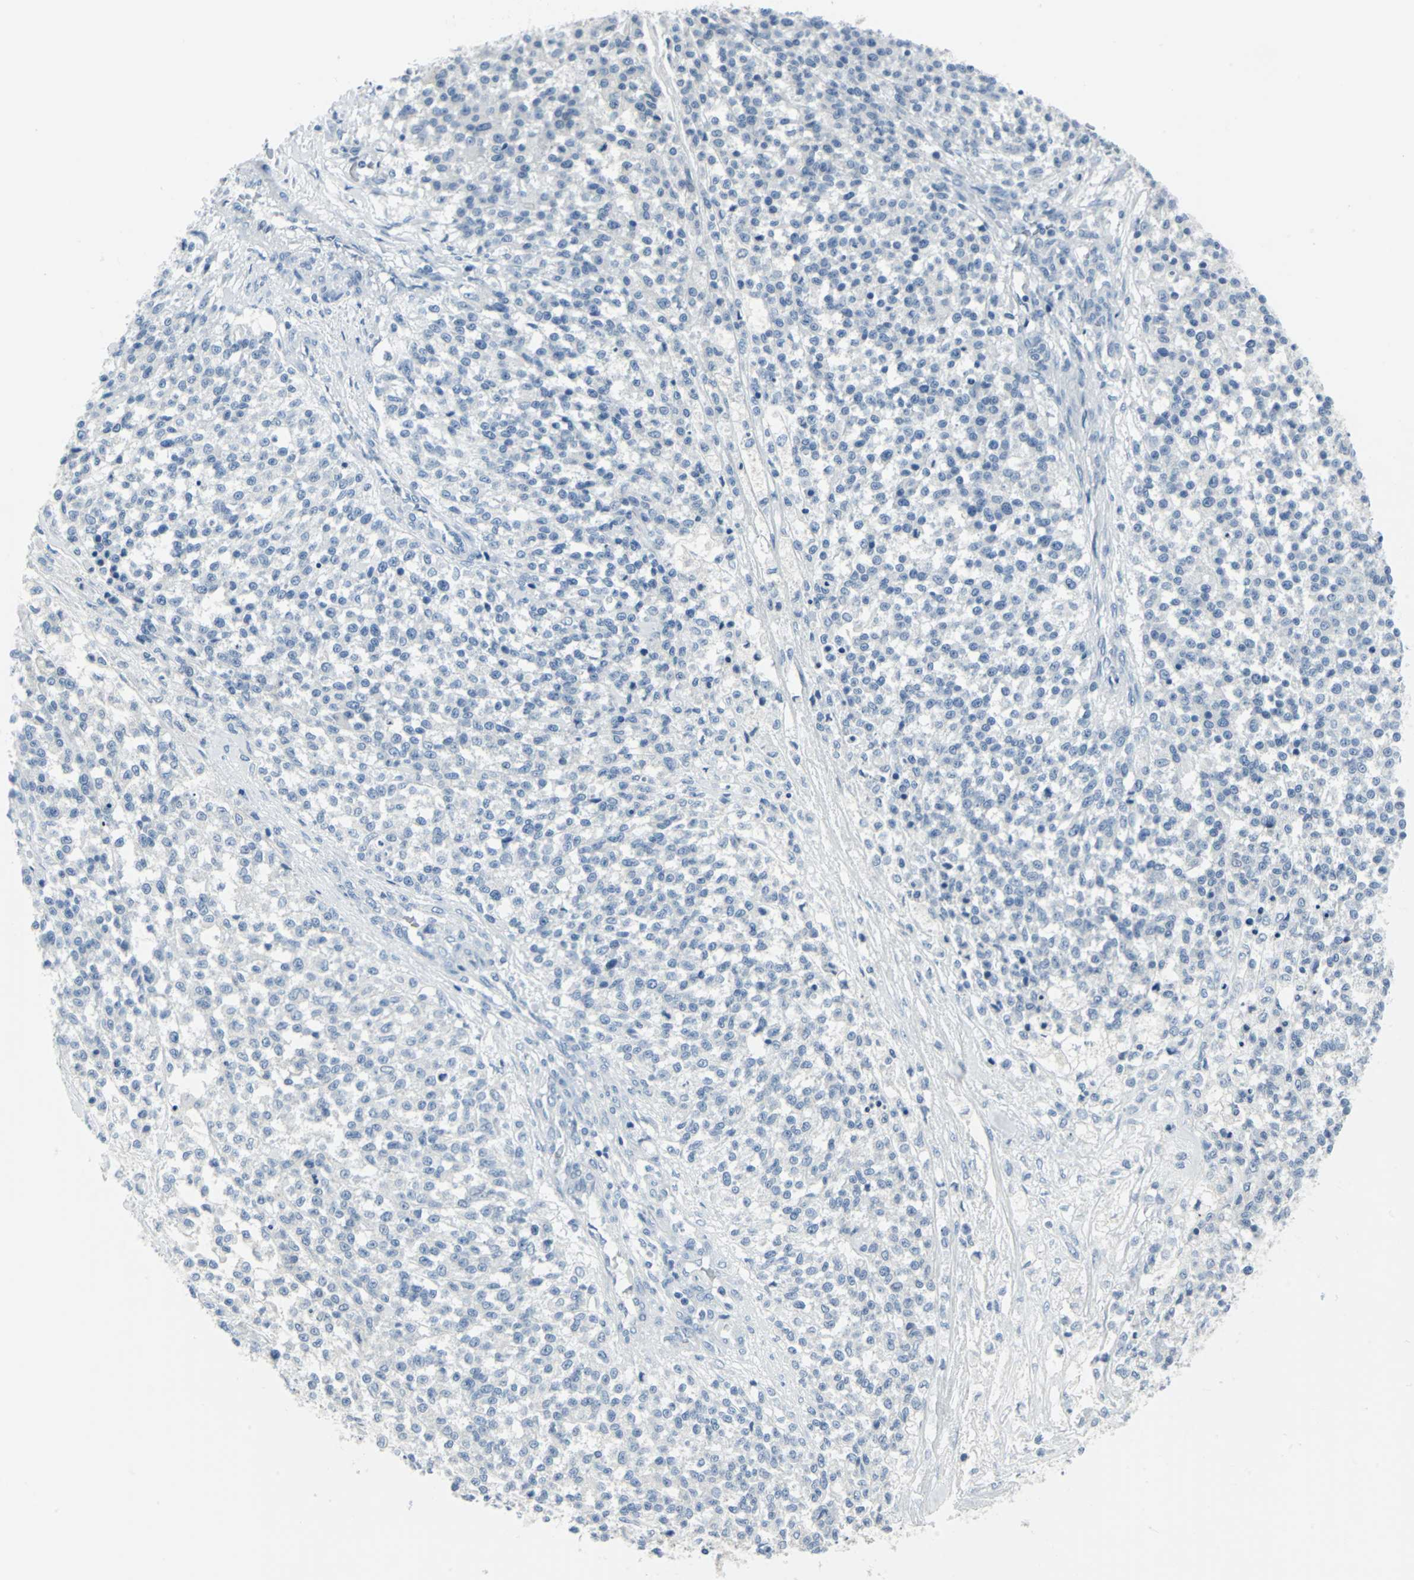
{"staining": {"intensity": "negative", "quantity": "none", "location": "none"}, "tissue": "testis cancer", "cell_type": "Tumor cells", "image_type": "cancer", "snomed": [{"axis": "morphology", "description": "Seminoma, NOS"}, {"axis": "topography", "description": "Testis"}], "caption": "Immunohistochemistry (IHC) micrograph of neoplastic tissue: testis seminoma stained with DAB (3,3'-diaminobenzidine) shows no significant protein staining in tumor cells. Nuclei are stained in blue.", "gene": "CYB5A", "patient": {"sex": "male", "age": 59}}